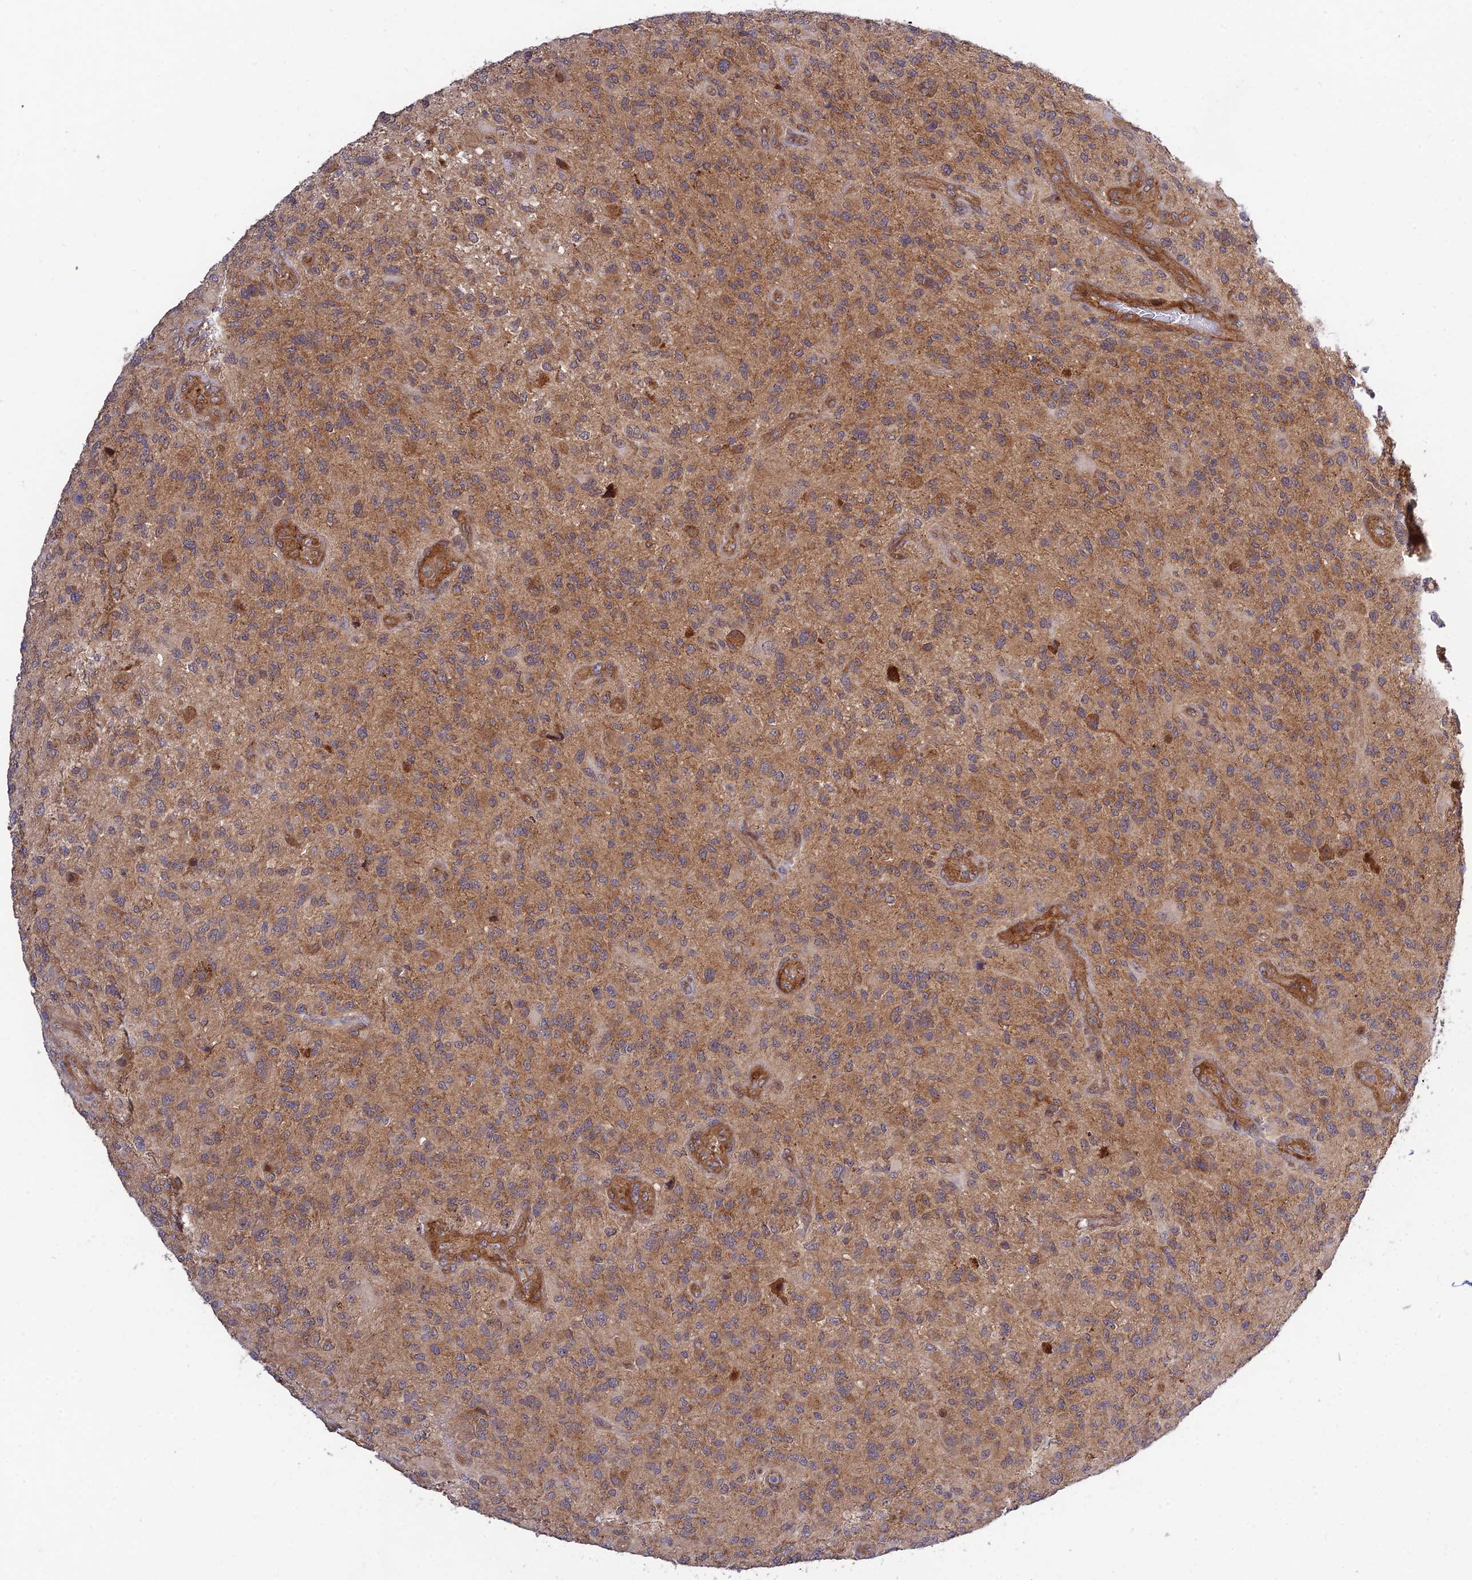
{"staining": {"intensity": "moderate", "quantity": ">75%", "location": "cytoplasmic/membranous"}, "tissue": "glioma", "cell_type": "Tumor cells", "image_type": "cancer", "snomed": [{"axis": "morphology", "description": "Glioma, malignant, High grade"}, {"axis": "topography", "description": "Brain"}], "caption": "Immunohistochemical staining of human glioma demonstrates medium levels of moderate cytoplasmic/membranous protein staining in about >75% of tumor cells.", "gene": "PLEKHG2", "patient": {"sex": "male", "age": 47}}